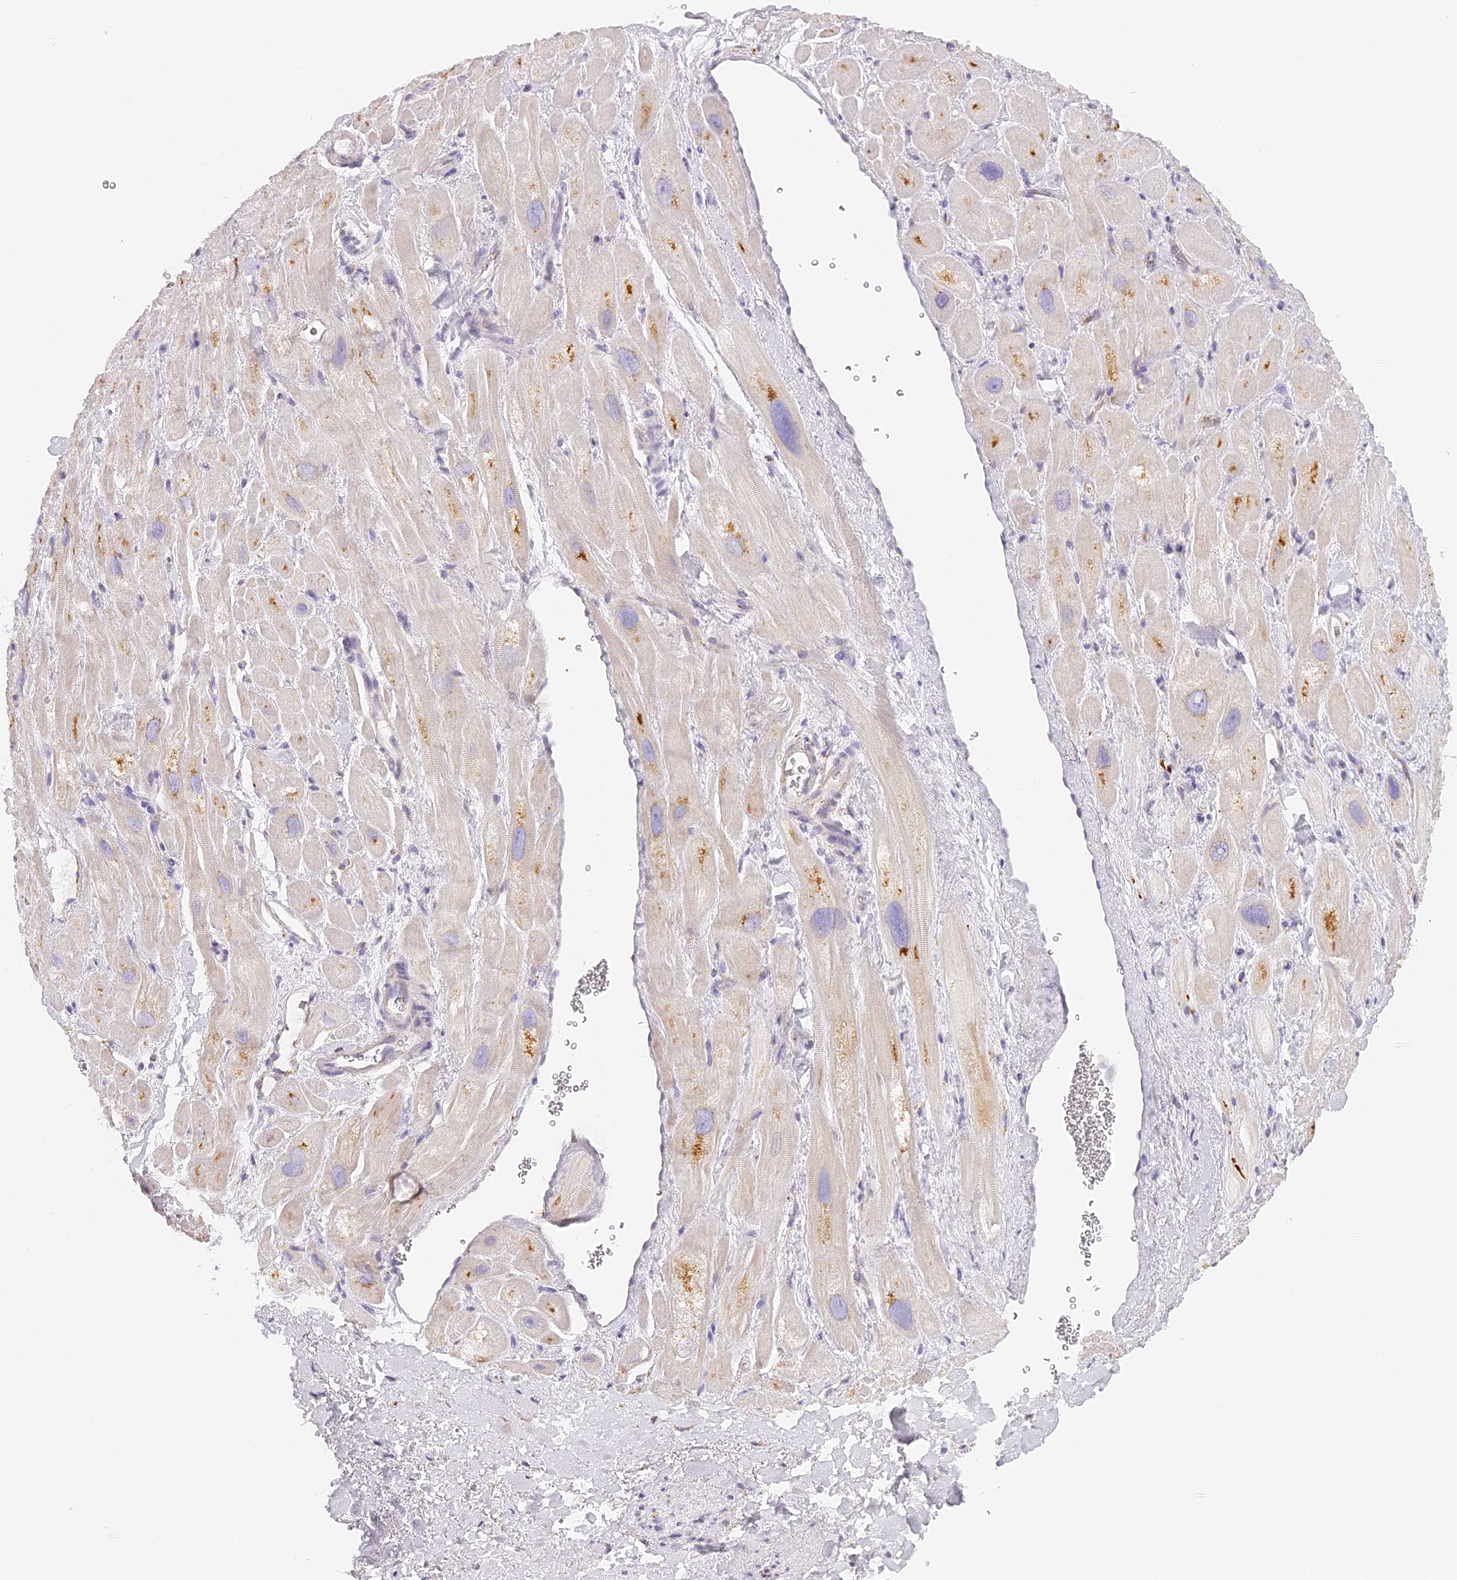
{"staining": {"intensity": "moderate", "quantity": "25%-75%", "location": "cytoplasmic/membranous"}, "tissue": "heart muscle", "cell_type": "Cardiomyocytes", "image_type": "normal", "snomed": [{"axis": "morphology", "description": "Normal tissue, NOS"}, {"axis": "topography", "description": "Heart"}], "caption": "Moderate cytoplasmic/membranous positivity for a protein is identified in about 25%-75% of cardiomyocytes of benign heart muscle using immunohistochemistry.", "gene": "LAMP2", "patient": {"sex": "male", "age": 49}}